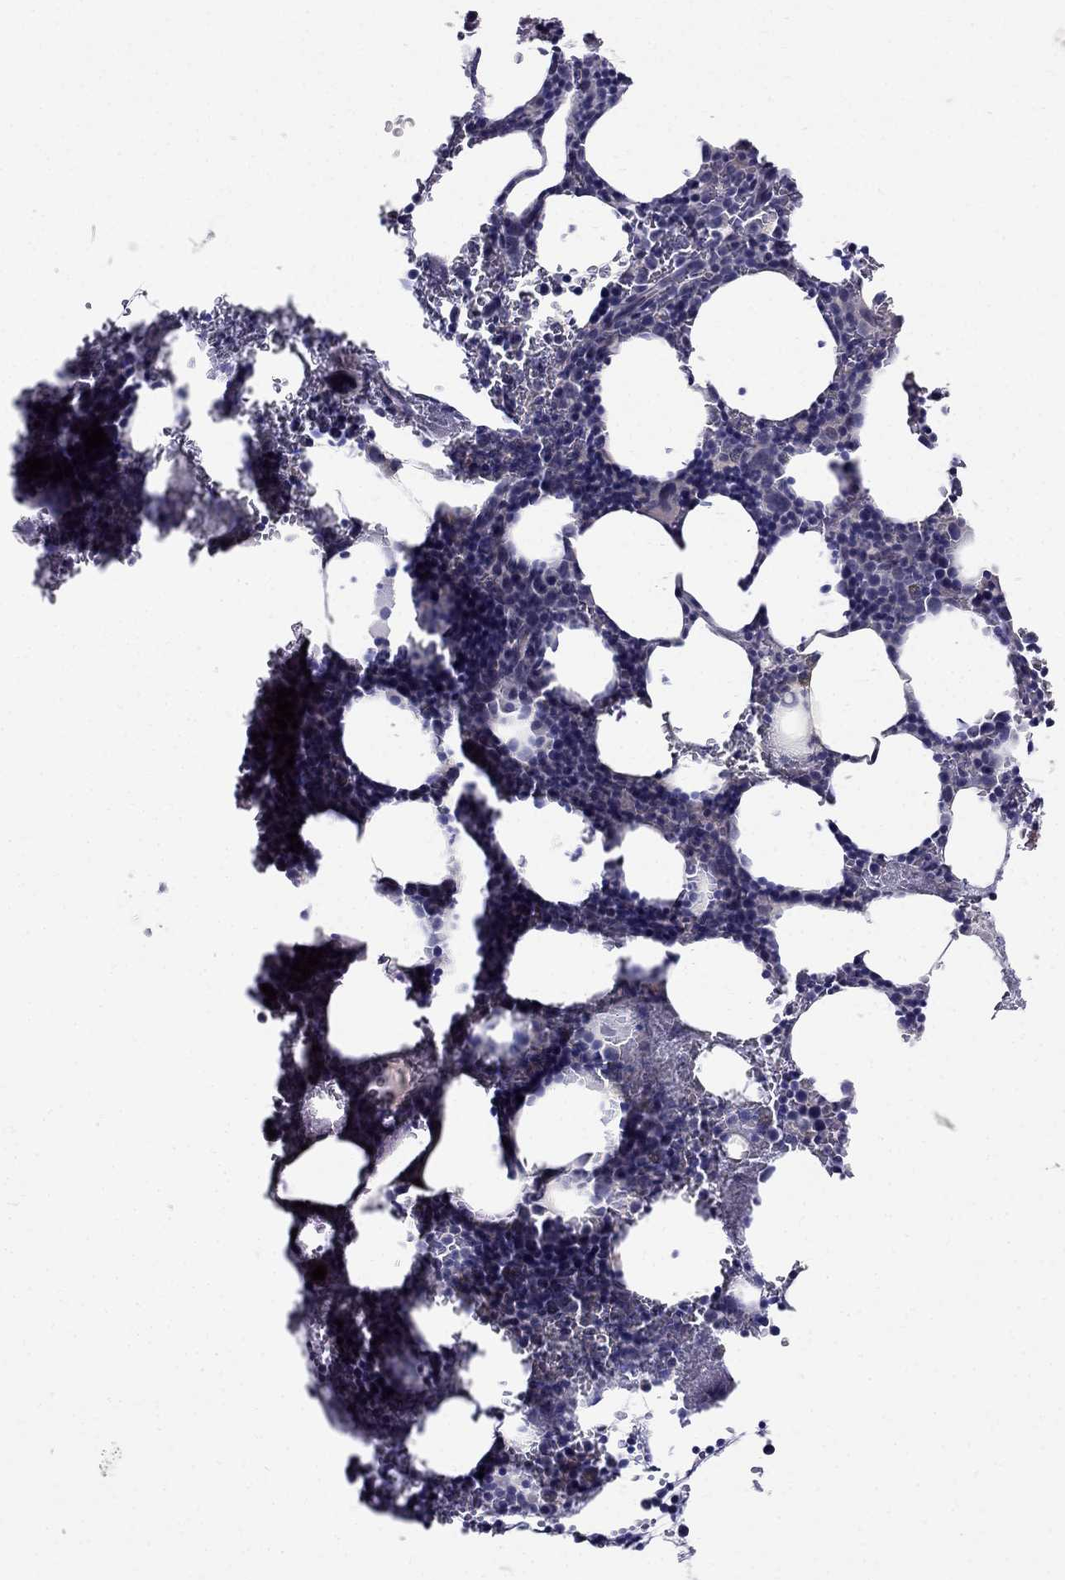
{"staining": {"intensity": "negative", "quantity": "none", "location": "none"}, "tissue": "bone marrow", "cell_type": "Hematopoietic cells", "image_type": "normal", "snomed": [{"axis": "morphology", "description": "Normal tissue, NOS"}, {"axis": "topography", "description": "Bone marrow"}], "caption": "Protein analysis of normal bone marrow displays no significant staining in hematopoietic cells.", "gene": "BAG5", "patient": {"sex": "male", "age": 77}}